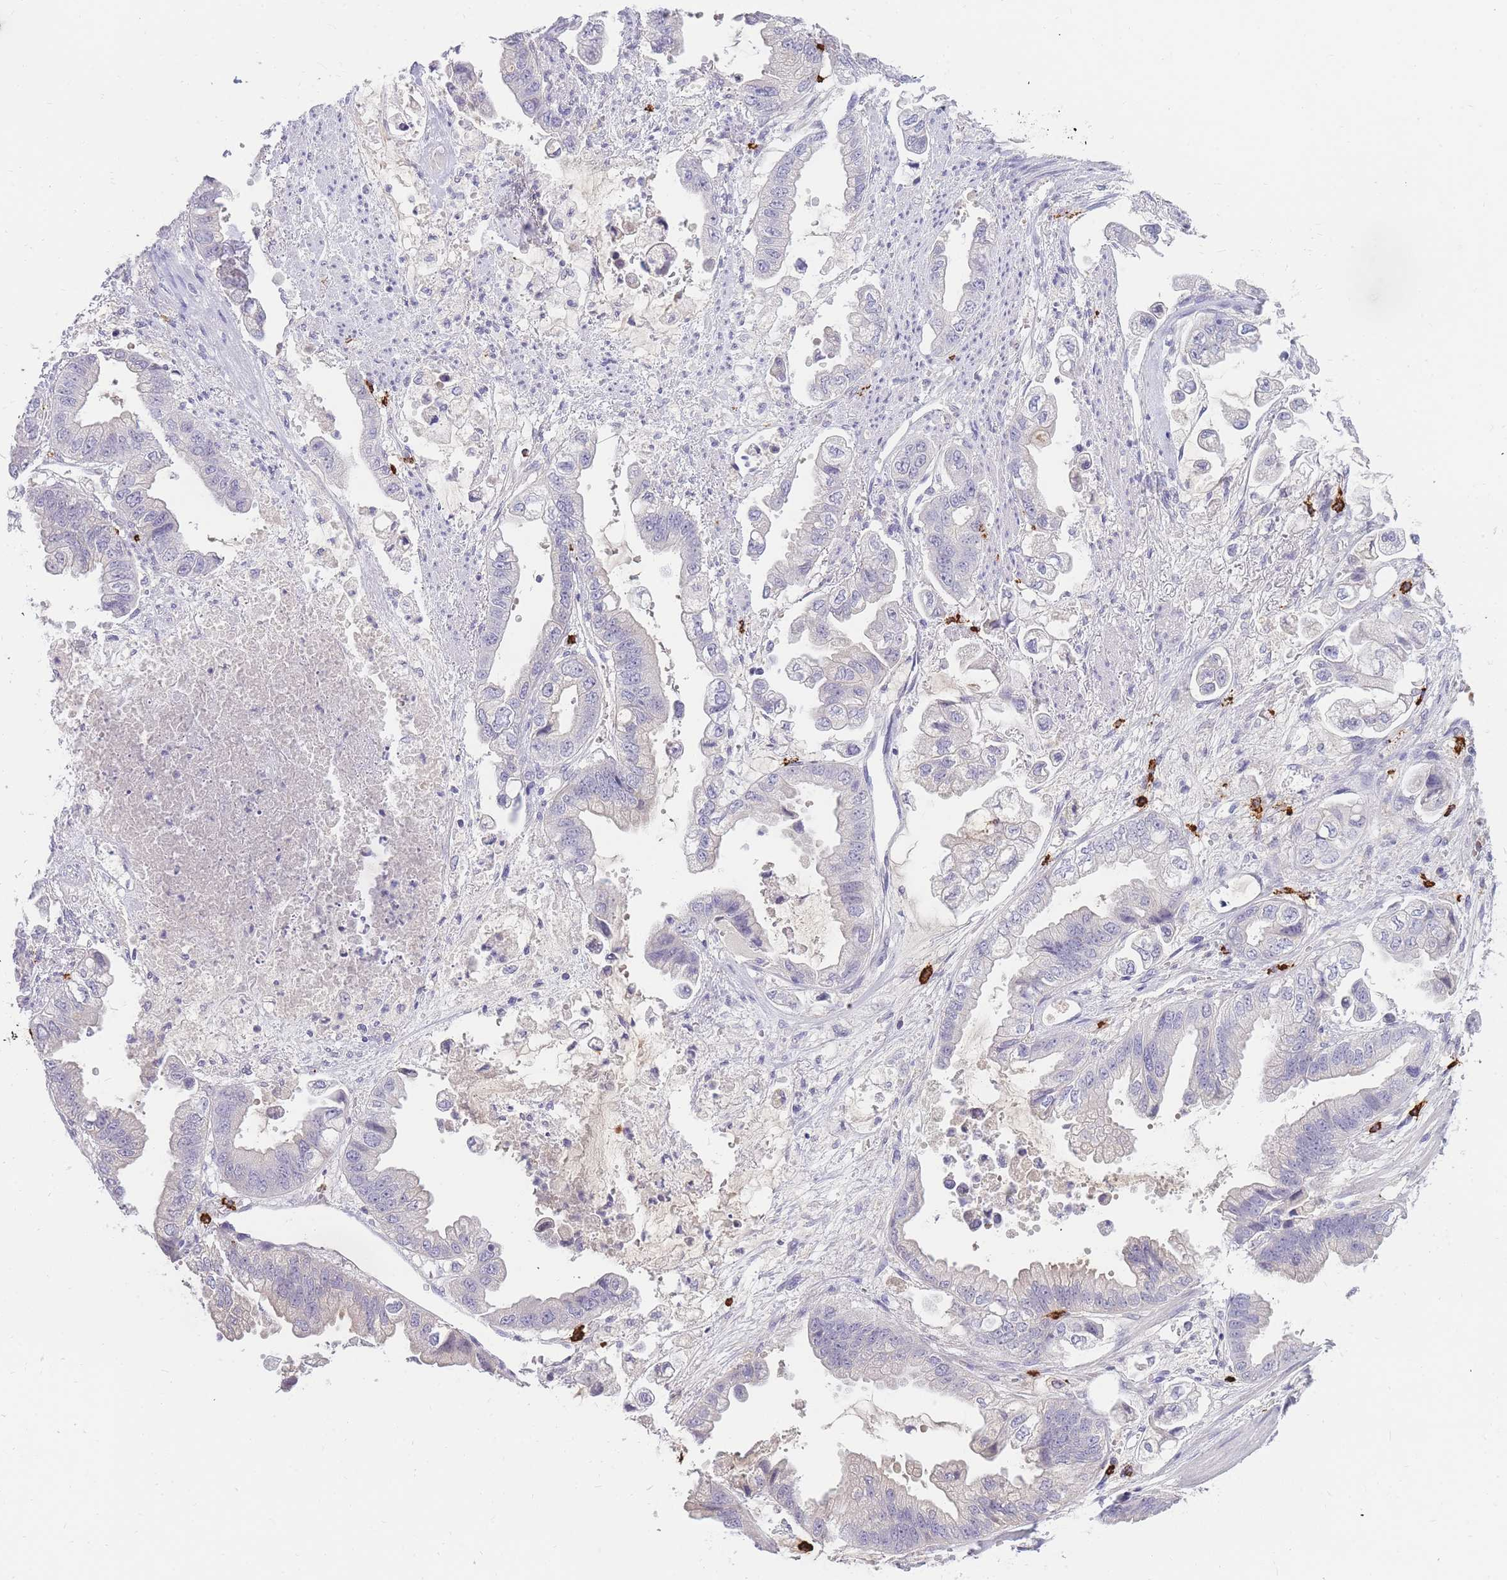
{"staining": {"intensity": "negative", "quantity": "none", "location": "none"}, "tissue": "stomach cancer", "cell_type": "Tumor cells", "image_type": "cancer", "snomed": [{"axis": "morphology", "description": "Adenocarcinoma, NOS"}, {"axis": "topography", "description": "Stomach"}], "caption": "Immunohistochemistry (IHC) of stomach cancer displays no positivity in tumor cells. Nuclei are stained in blue.", "gene": "TPSD1", "patient": {"sex": "male", "age": 62}}